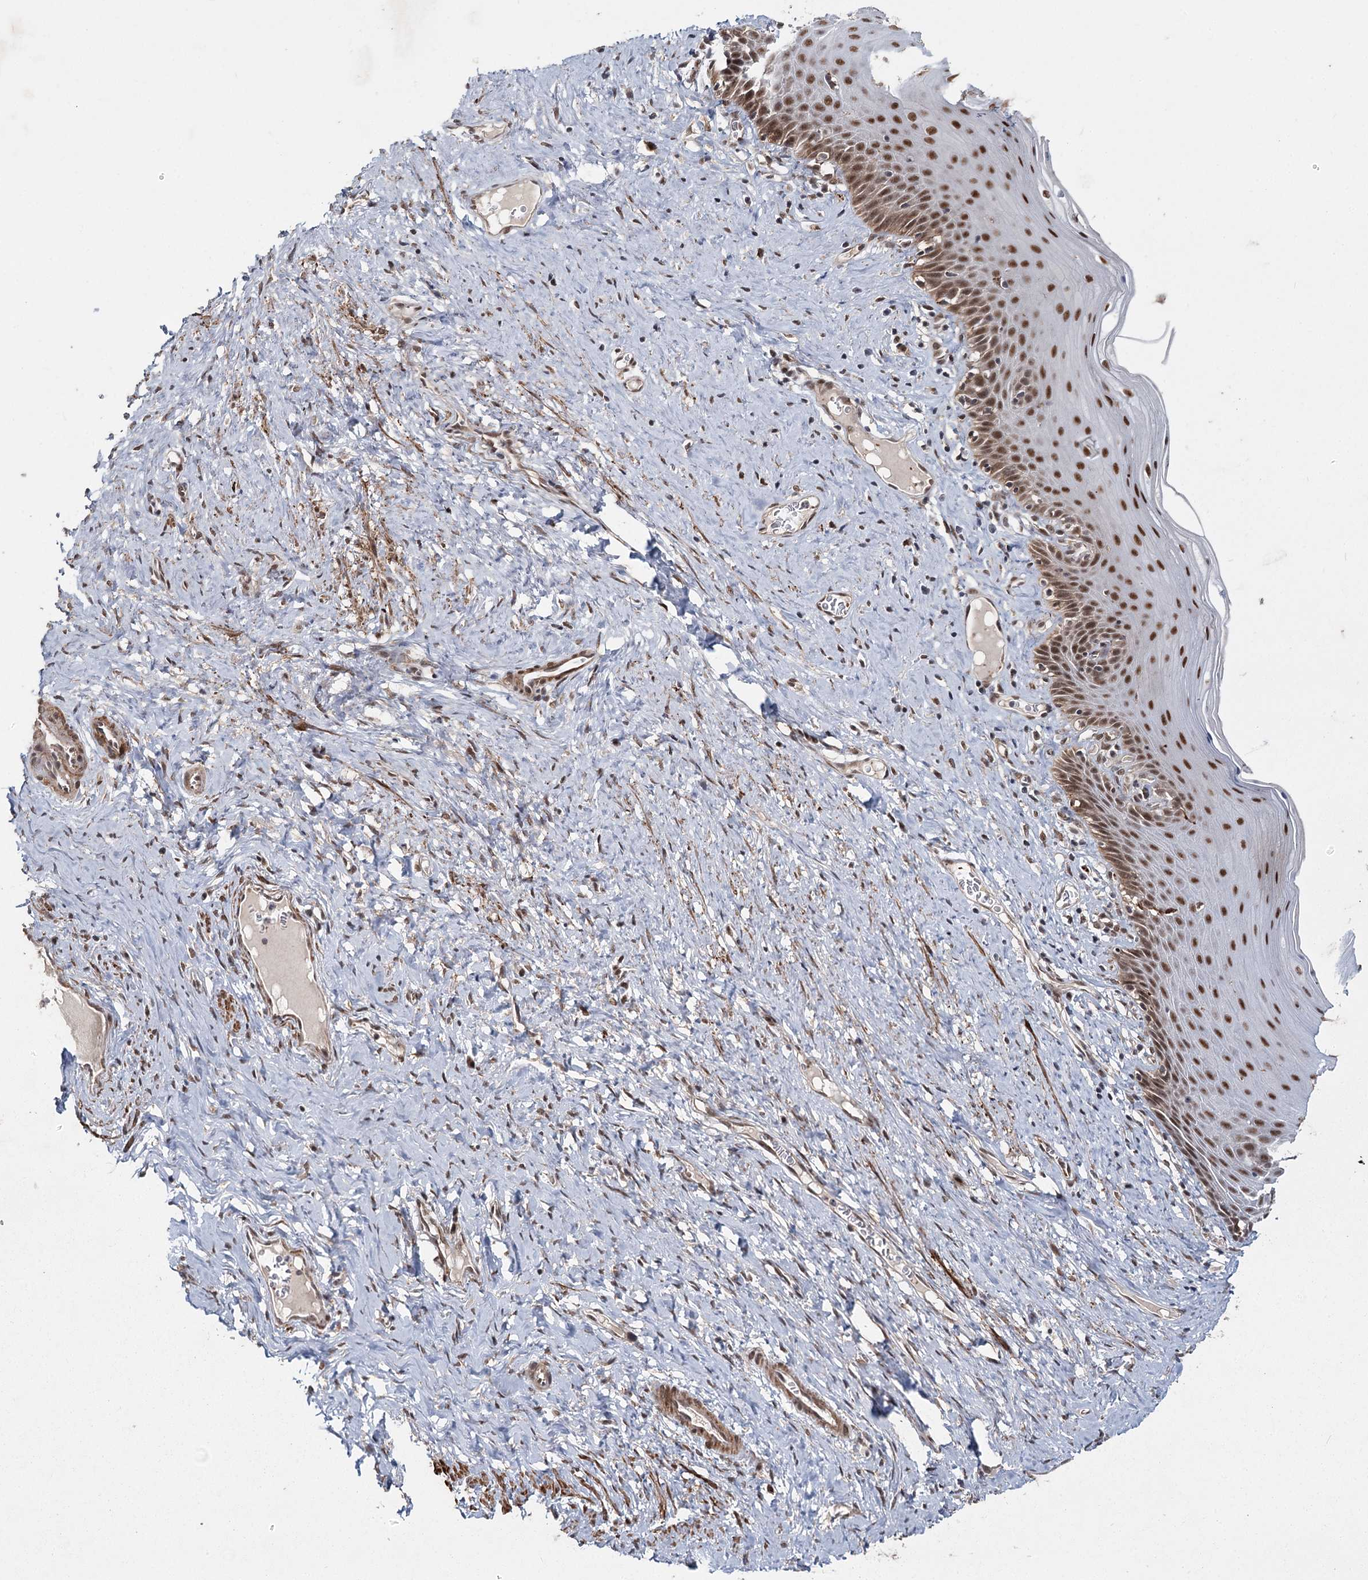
{"staining": {"intensity": "moderate", "quantity": ">75%", "location": "cytoplasmic/membranous,nuclear"}, "tissue": "cervix", "cell_type": "Glandular cells", "image_type": "normal", "snomed": [{"axis": "morphology", "description": "Normal tissue, NOS"}, {"axis": "topography", "description": "Cervix"}], "caption": "Immunohistochemistry image of benign cervix stained for a protein (brown), which demonstrates medium levels of moderate cytoplasmic/membranous,nuclear staining in about >75% of glandular cells.", "gene": "ZCCHC24", "patient": {"sex": "female", "age": 42}}